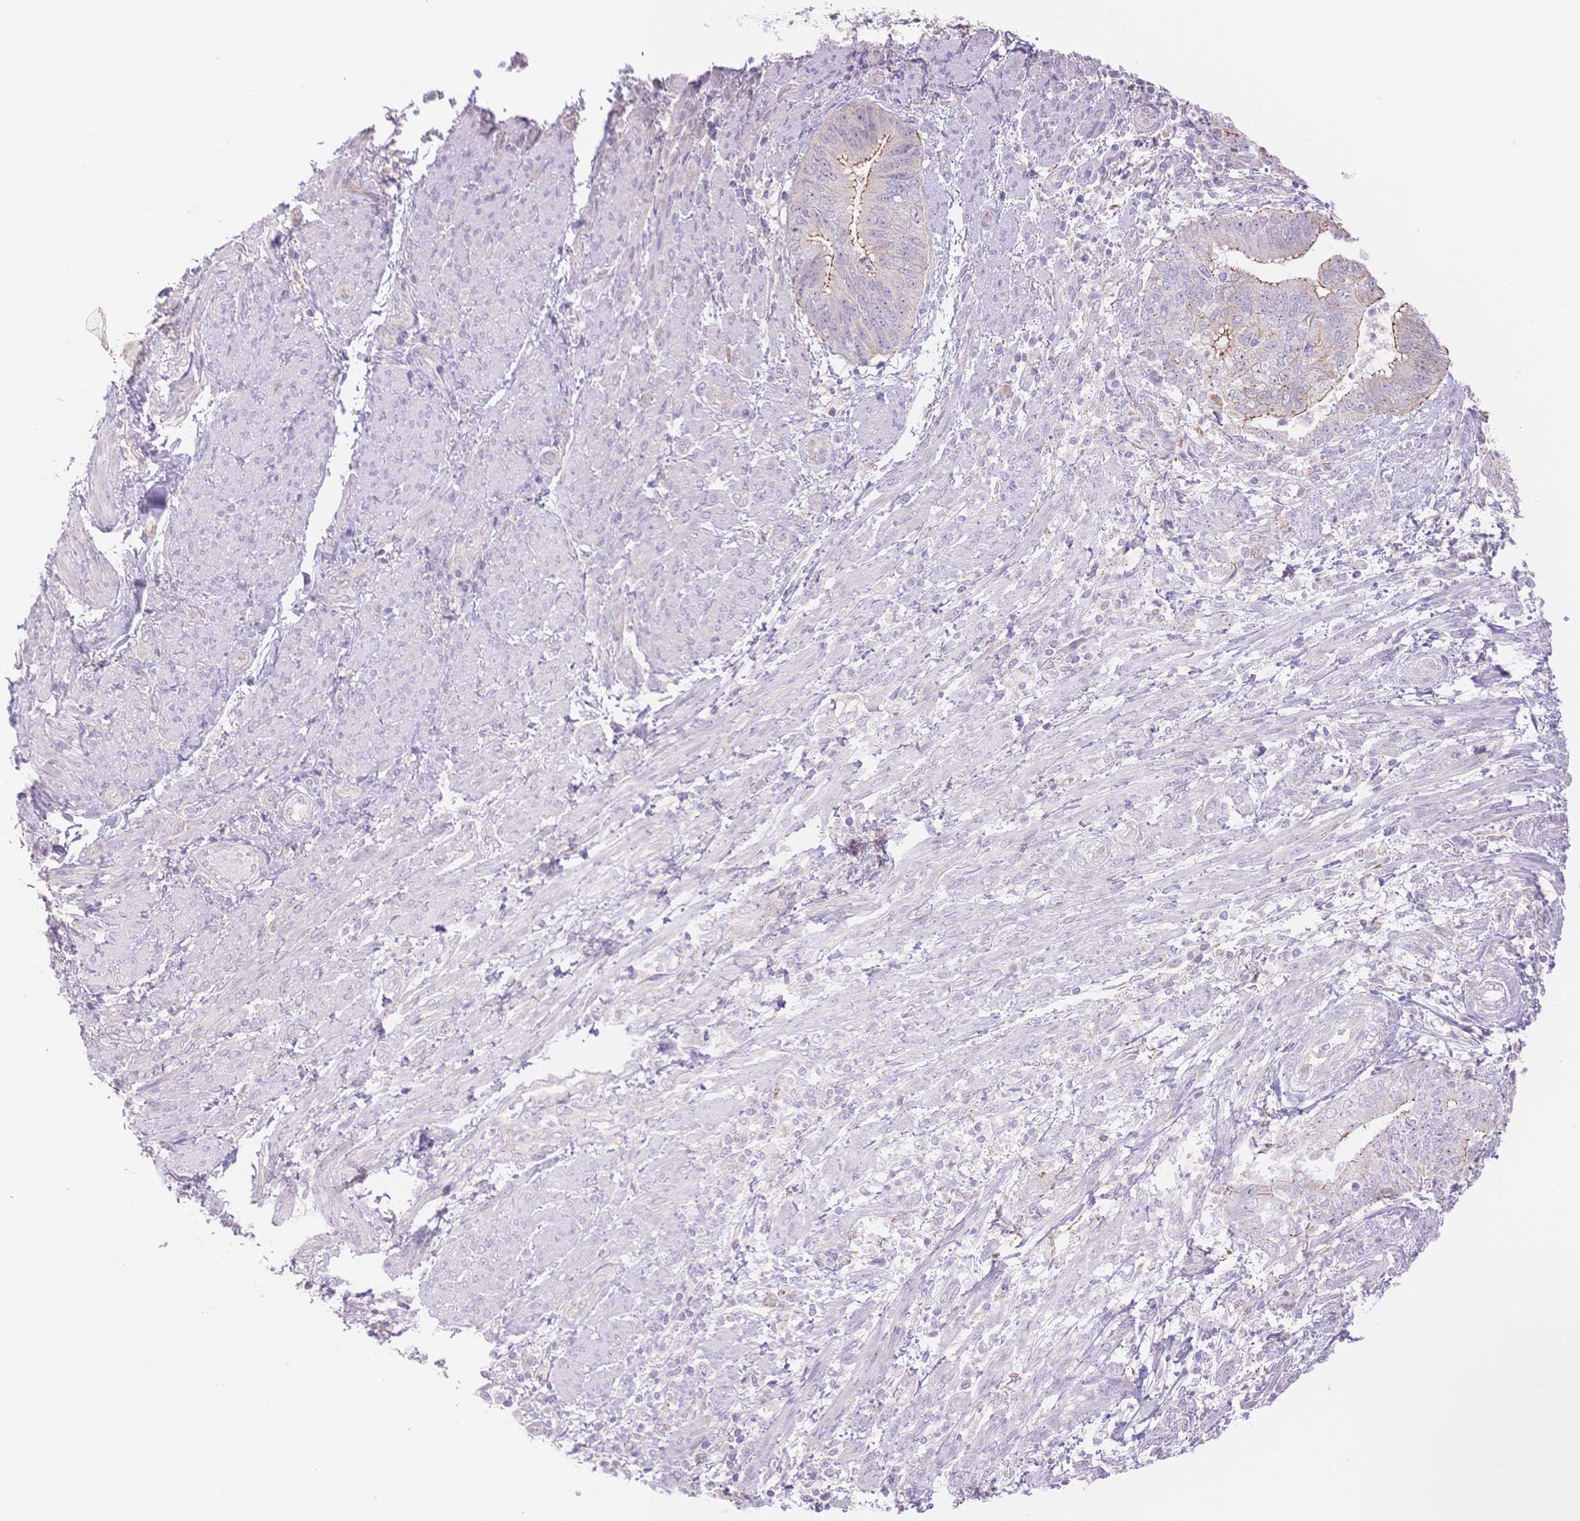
{"staining": {"intensity": "moderate", "quantity": "<25%", "location": "cytoplasmic/membranous"}, "tissue": "endometrial cancer", "cell_type": "Tumor cells", "image_type": "cancer", "snomed": [{"axis": "morphology", "description": "Adenocarcinoma, NOS"}, {"axis": "topography", "description": "Endometrium"}], "caption": "Moderate cytoplasmic/membranous protein staining is identified in about <25% of tumor cells in endometrial cancer (adenocarcinoma).", "gene": "WDR54", "patient": {"sex": "female", "age": 65}}